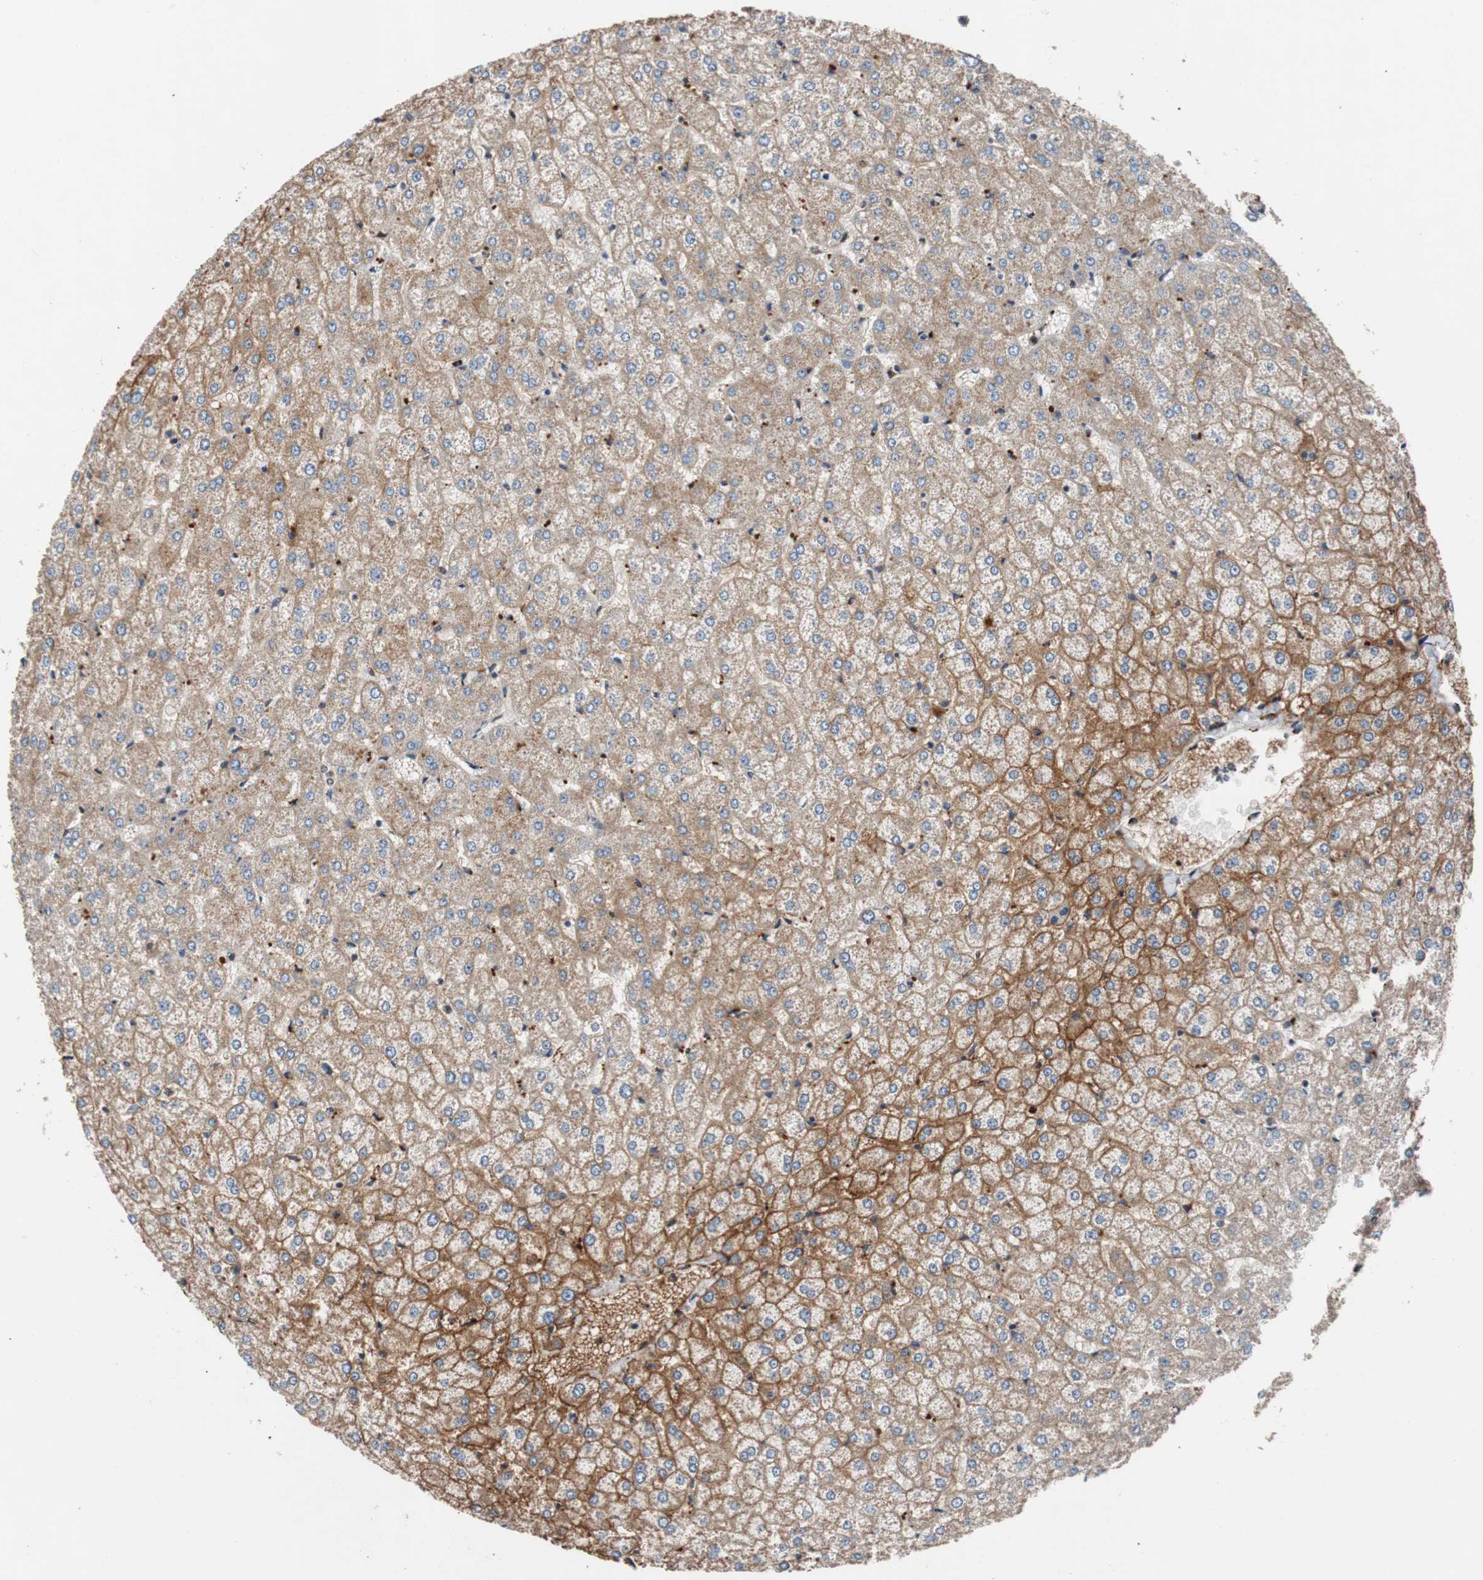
{"staining": {"intensity": "moderate", "quantity": "25%-75%", "location": "nuclear"}, "tissue": "liver", "cell_type": "Cholangiocytes", "image_type": "normal", "snomed": [{"axis": "morphology", "description": "Normal tissue, NOS"}, {"axis": "topography", "description": "Liver"}], "caption": "Immunohistochemistry (DAB) staining of normal liver exhibits moderate nuclear protein expression in about 25%-75% of cholangiocytes. The staining was performed using DAB (3,3'-diaminobenzidine), with brown indicating positive protein expression. Nuclei are stained blue with hematoxylin.", "gene": "NBL1", "patient": {"sex": "female", "age": 32}}